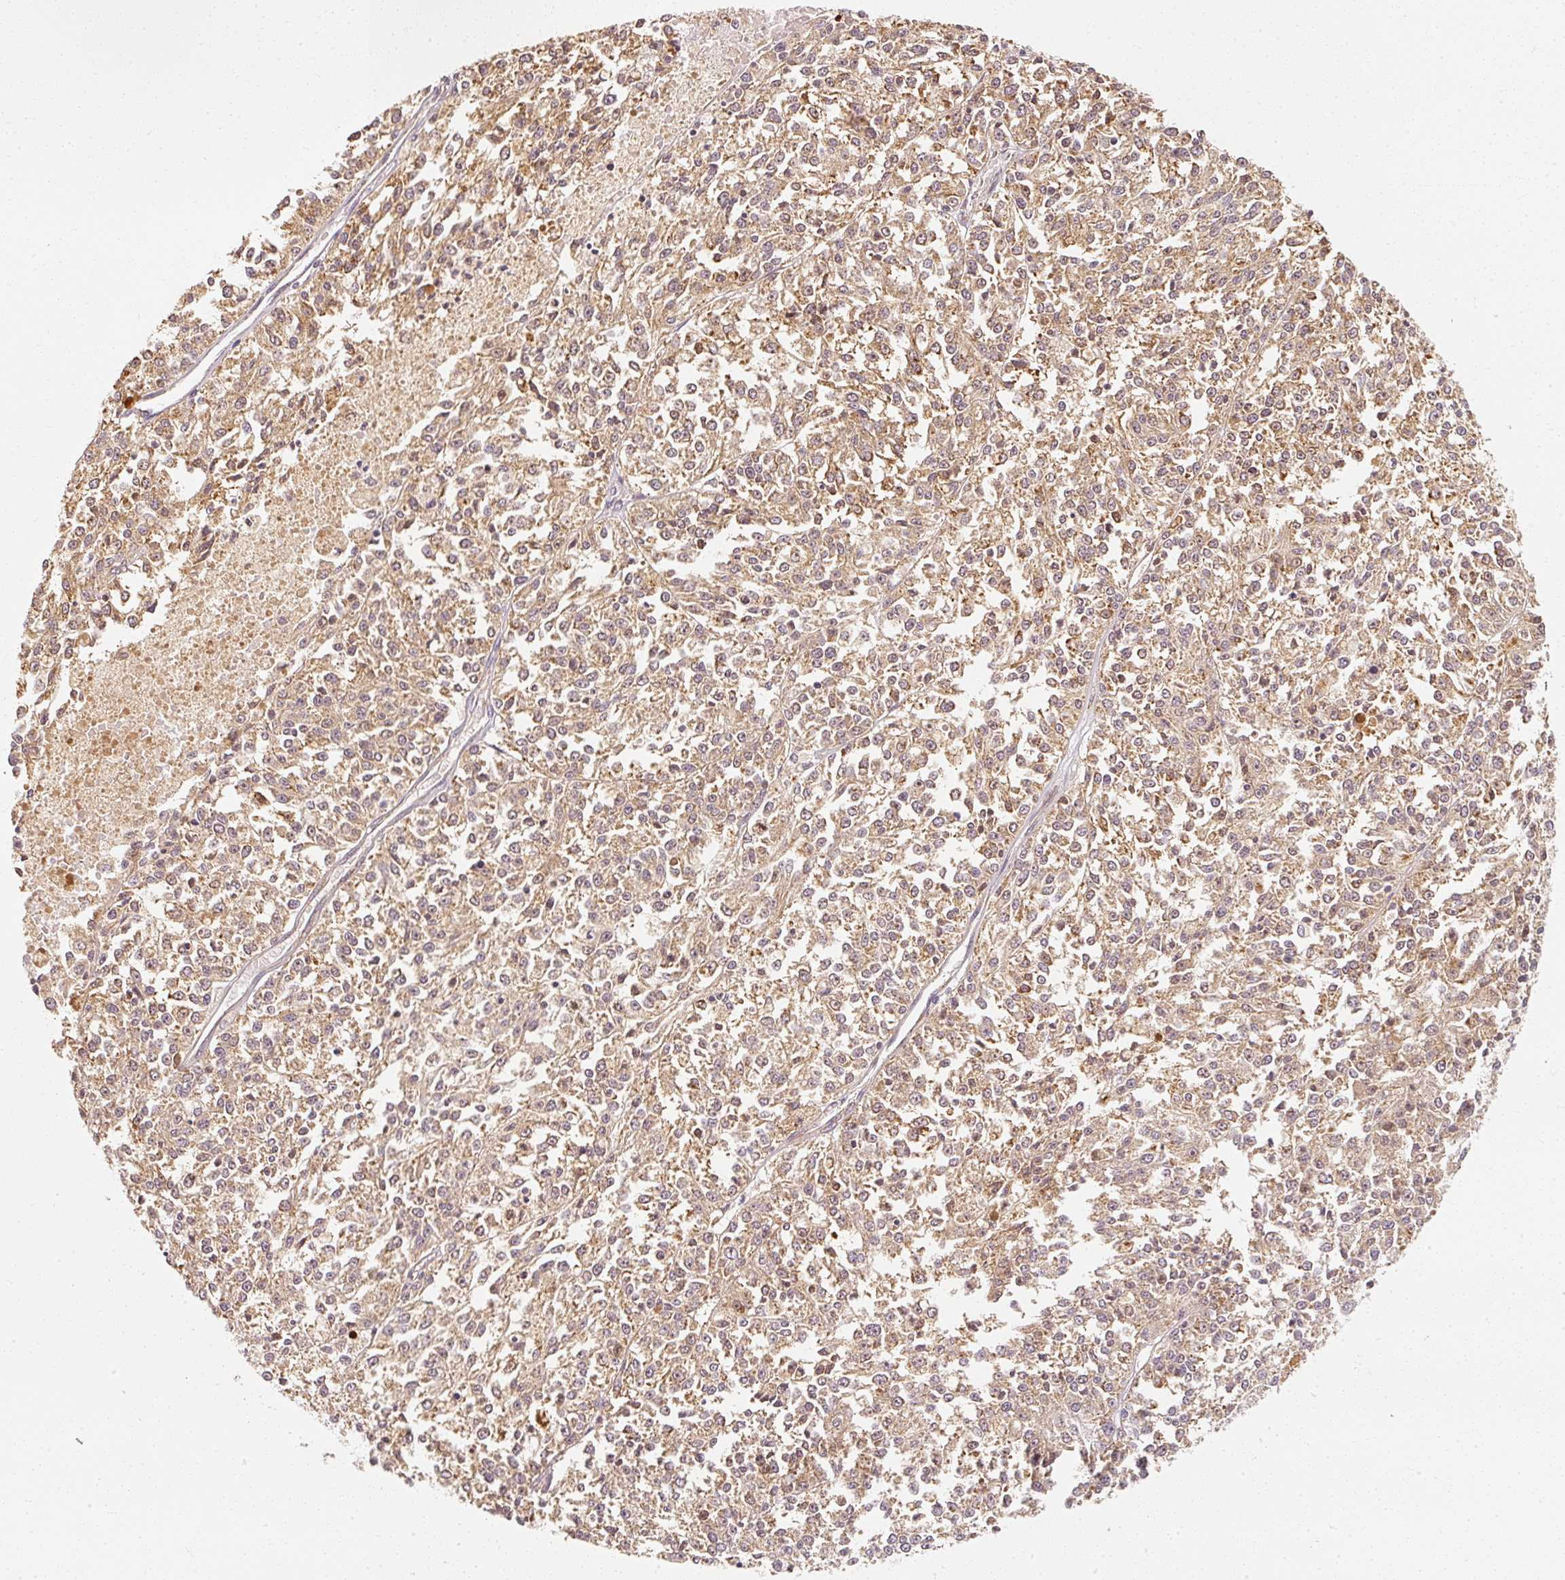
{"staining": {"intensity": "moderate", "quantity": ">75%", "location": "cytoplasmic/membranous"}, "tissue": "melanoma", "cell_type": "Tumor cells", "image_type": "cancer", "snomed": [{"axis": "morphology", "description": "Malignant melanoma, NOS"}, {"axis": "topography", "description": "Skin"}], "caption": "This photomicrograph shows immunohistochemistry staining of melanoma, with medium moderate cytoplasmic/membranous staining in approximately >75% of tumor cells.", "gene": "EEF1A2", "patient": {"sex": "female", "age": 64}}